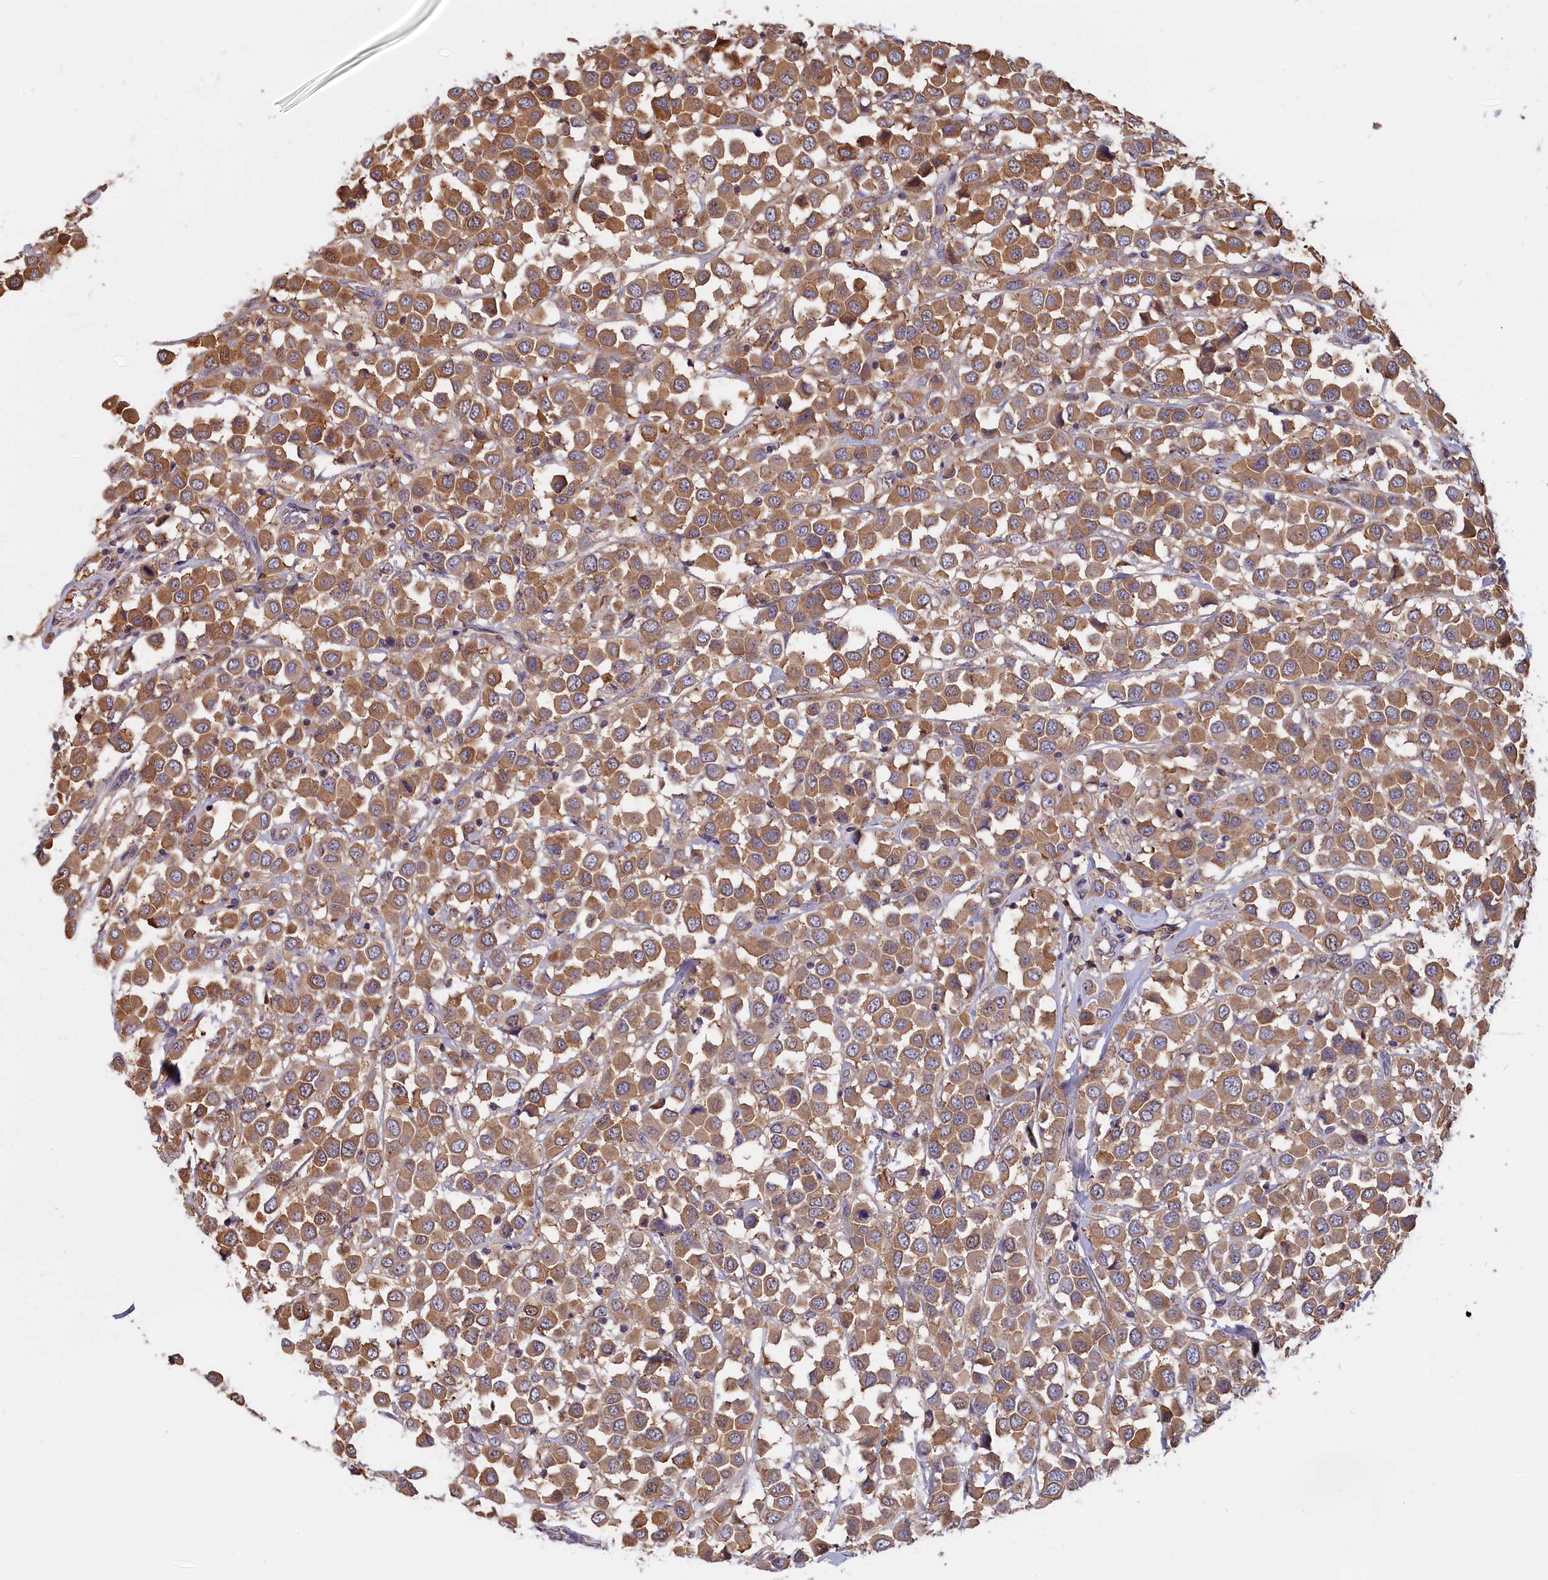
{"staining": {"intensity": "moderate", "quantity": ">75%", "location": "cytoplasmic/membranous,nuclear"}, "tissue": "breast cancer", "cell_type": "Tumor cells", "image_type": "cancer", "snomed": [{"axis": "morphology", "description": "Duct carcinoma"}, {"axis": "topography", "description": "Breast"}], "caption": "An image showing moderate cytoplasmic/membranous and nuclear positivity in approximately >75% of tumor cells in breast cancer, as visualized by brown immunohistochemical staining.", "gene": "ABCC8", "patient": {"sex": "female", "age": 61}}